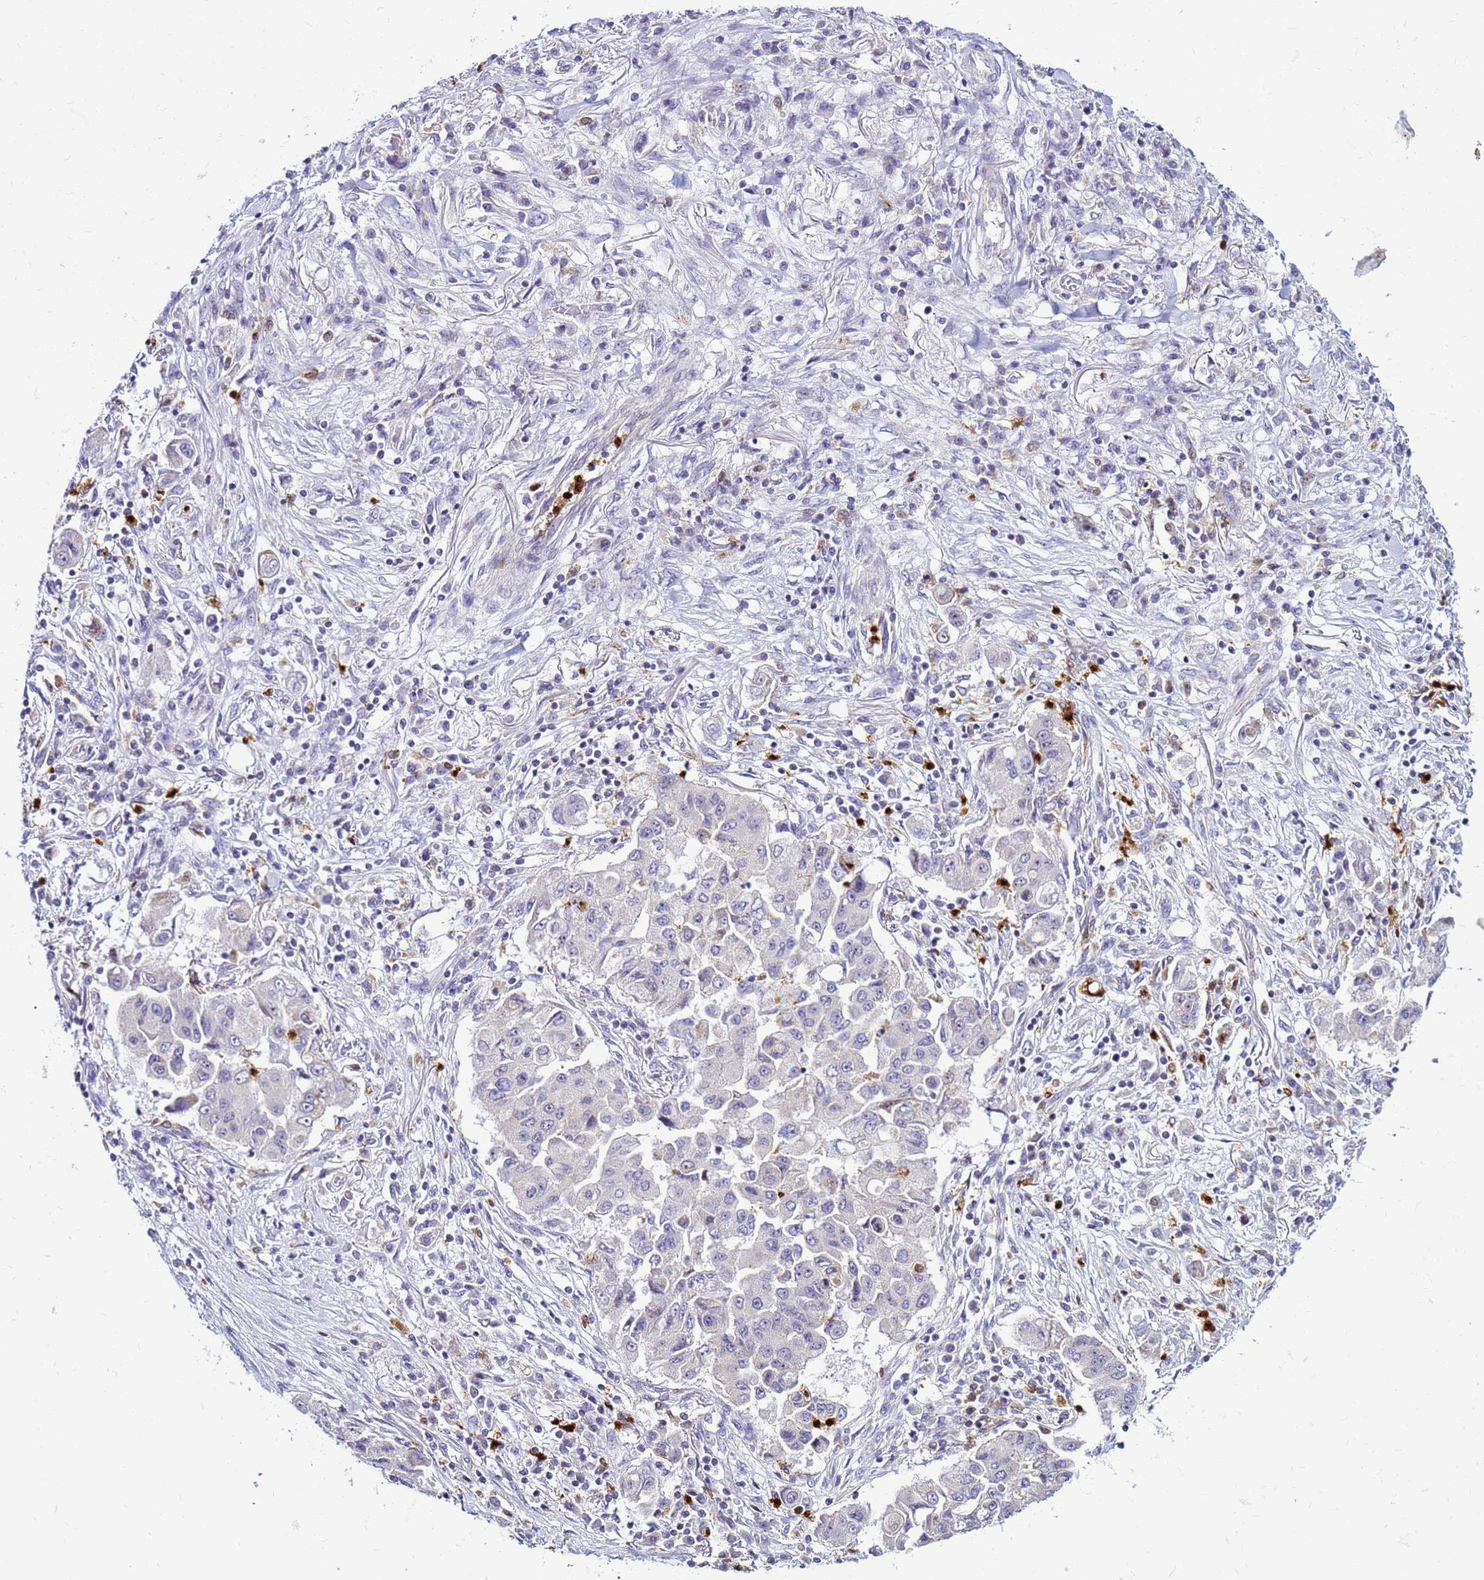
{"staining": {"intensity": "negative", "quantity": "none", "location": "none"}, "tissue": "lung cancer", "cell_type": "Tumor cells", "image_type": "cancer", "snomed": [{"axis": "morphology", "description": "Squamous cell carcinoma, NOS"}, {"axis": "topography", "description": "Lung"}], "caption": "Lung squamous cell carcinoma stained for a protein using immunohistochemistry (IHC) reveals no expression tumor cells.", "gene": "VPS4B", "patient": {"sex": "male", "age": 74}}